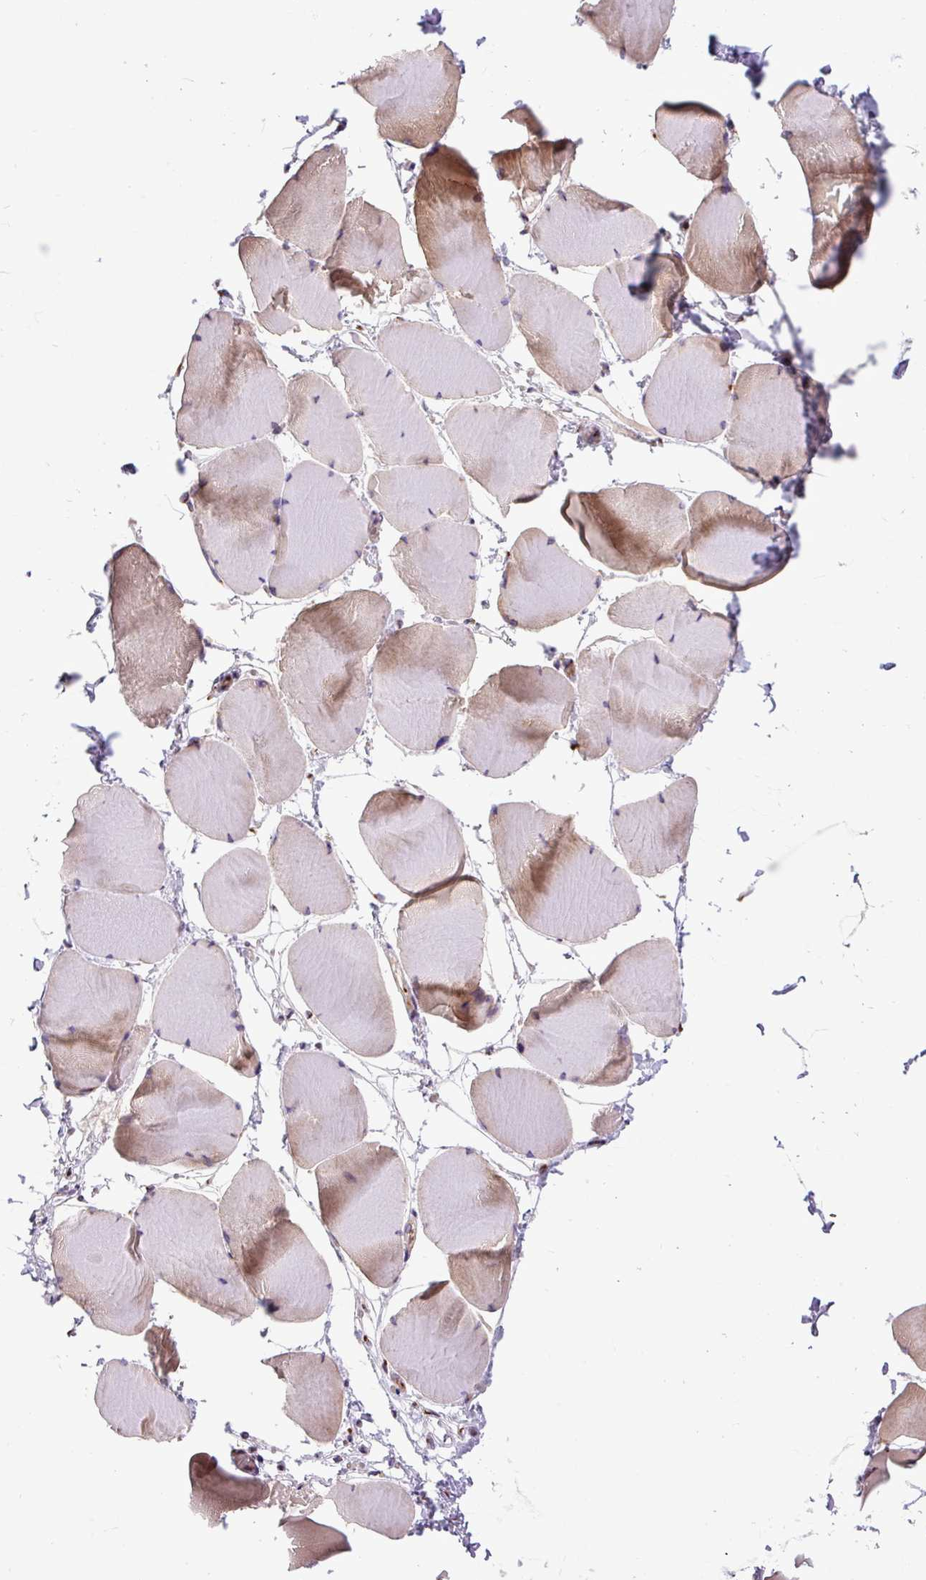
{"staining": {"intensity": "moderate", "quantity": "25%-75%", "location": "cytoplasmic/membranous"}, "tissue": "skeletal muscle", "cell_type": "Myocytes", "image_type": "normal", "snomed": [{"axis": "morphology", "description": "Normal tissue, NOS"}, {"axis": "topography", "description": "Skeletal muscle"}], "caption": "Myocytes reveal moderate cytoplasmic/membranous expression in about 25%-75% of cells in unremarkable skeletal muscle.", "gene": "MSMP", "patient": {"sex": "male", "age": 25}}